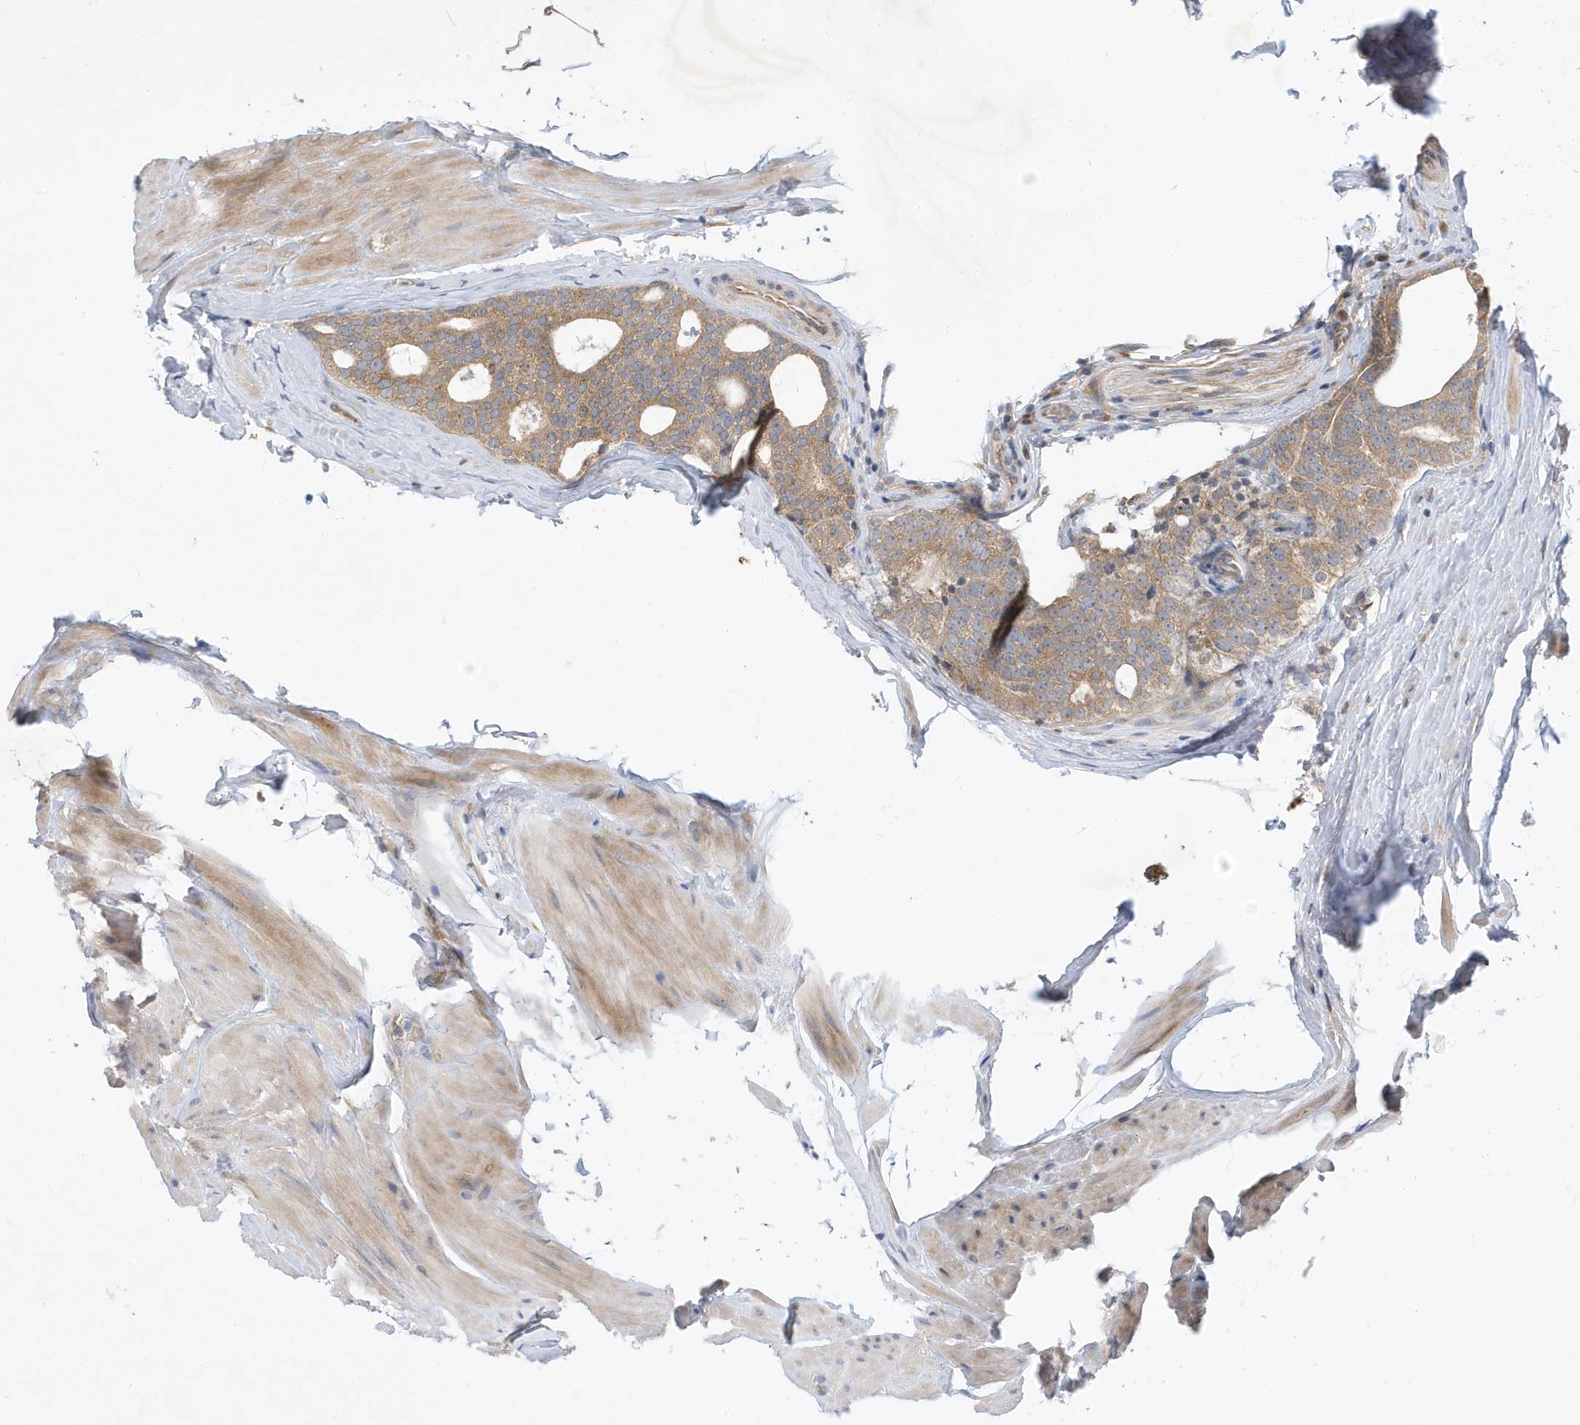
{"staining": {"intensity": "weak", "quantity": "25%-75%", "location": "cytoplasmic/membranous"}, "tissue": "prostate cancer", "cell_type": "Tumor cells", "image_type": "cancer", "snomed": [{"axis": "morphology", "description": "Adenocarcinoma, High grade"}, {"axis": "topography", "description": "Prostate"}], "caption": "Weak cytoplasmic/membranous positivity is present in approximately 25%-75% of tumor cells in prostate cancer.", "gene": "LAPTM4A", "patient": {"sex": "male", "age": 56}}